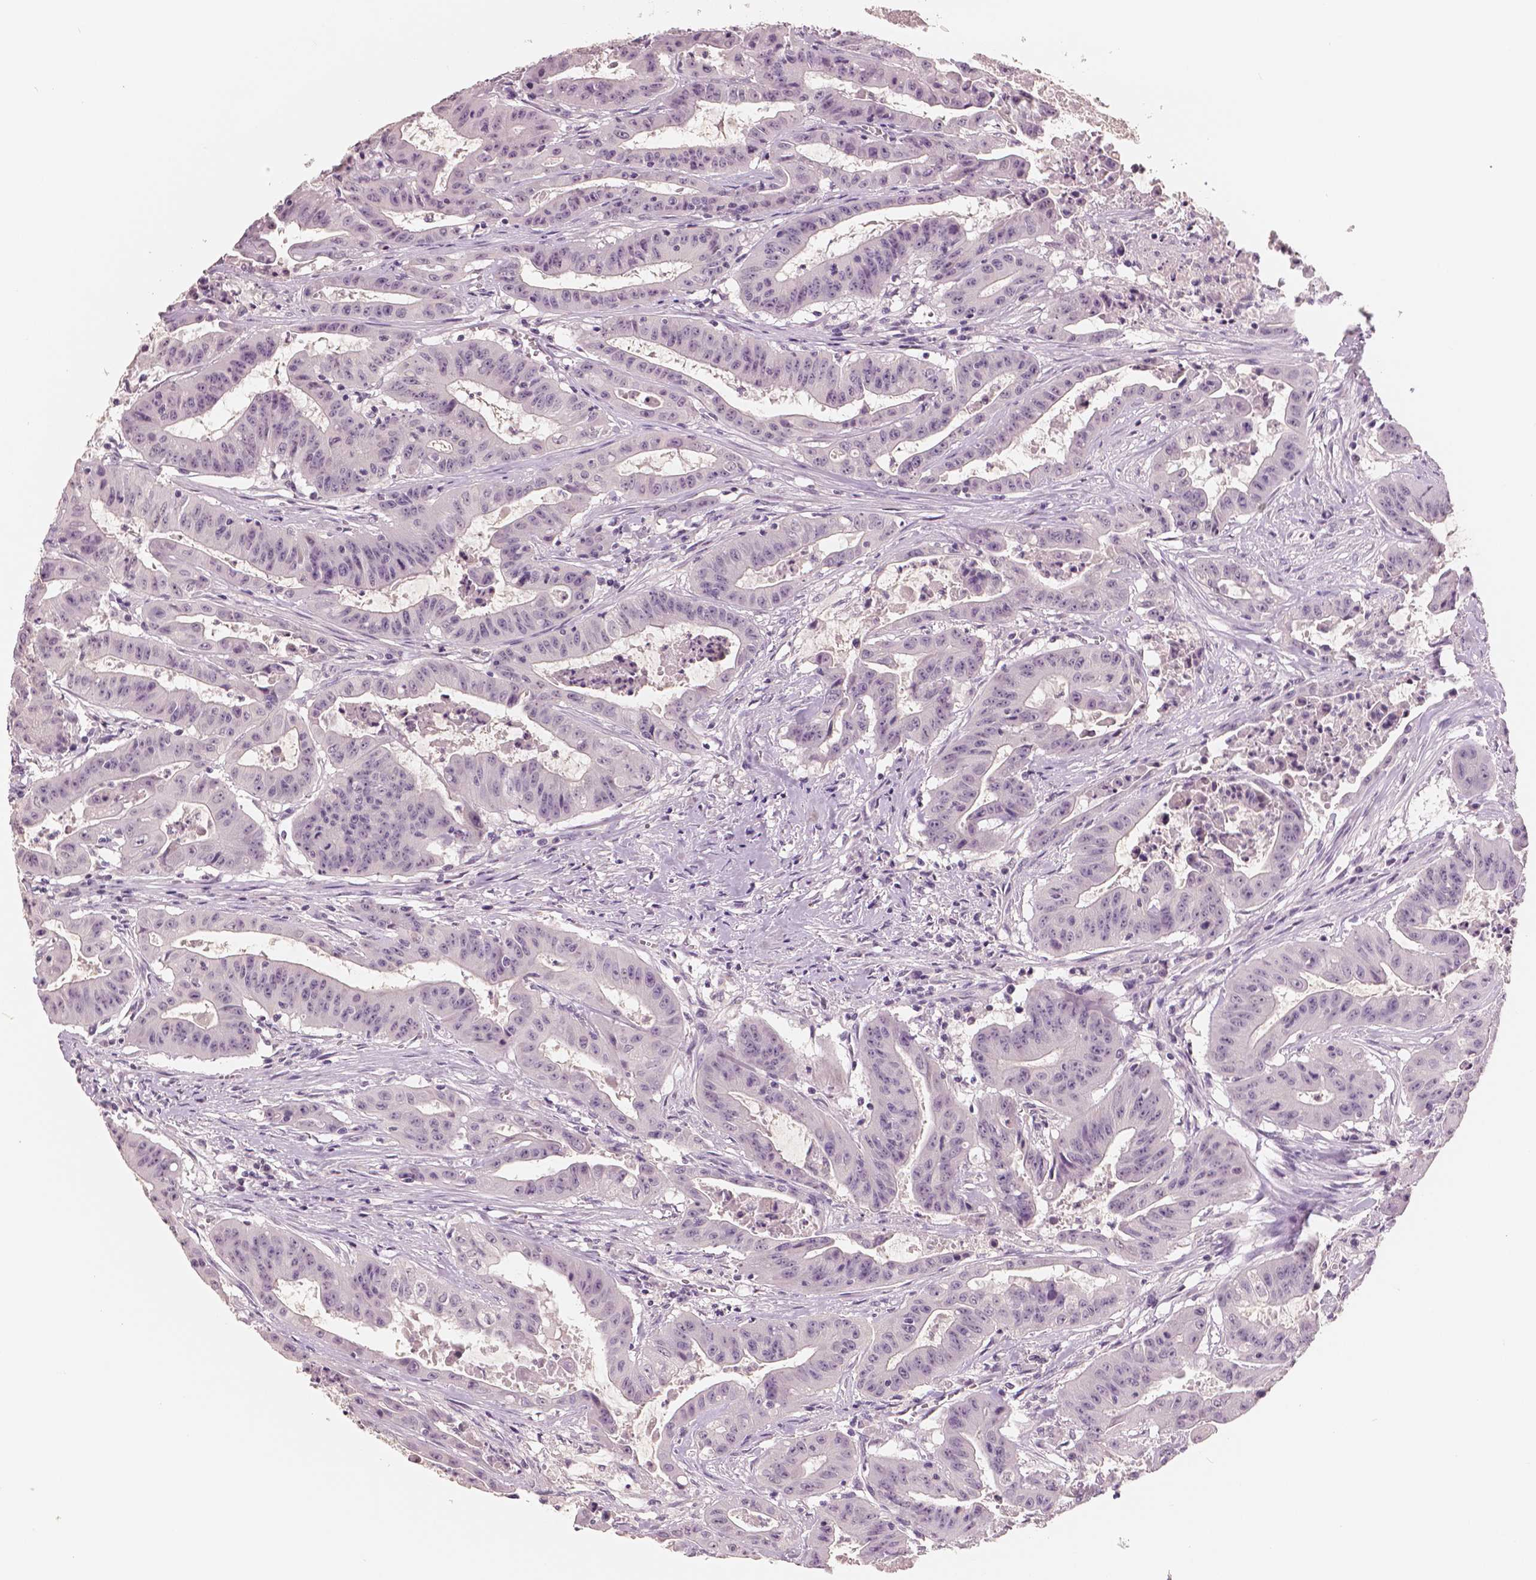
{"staining": {"intensity": "negative", "quantity": "none", "location": "none"}, "tissue": "colorectal cancer", "cell_type": "Tumor cells", "image_type": "cancer", "snomed": [{"axis": "morphology", "description": "Adenocarcinoma, NOS"}, {"axis": "topography", "description": "Colon"}], "caption": "Tumor cells show no significant staining in colorectal adenocarcinoma.", "gene": "NECAB2", "patient": {"sex": "male", "age": 33}}